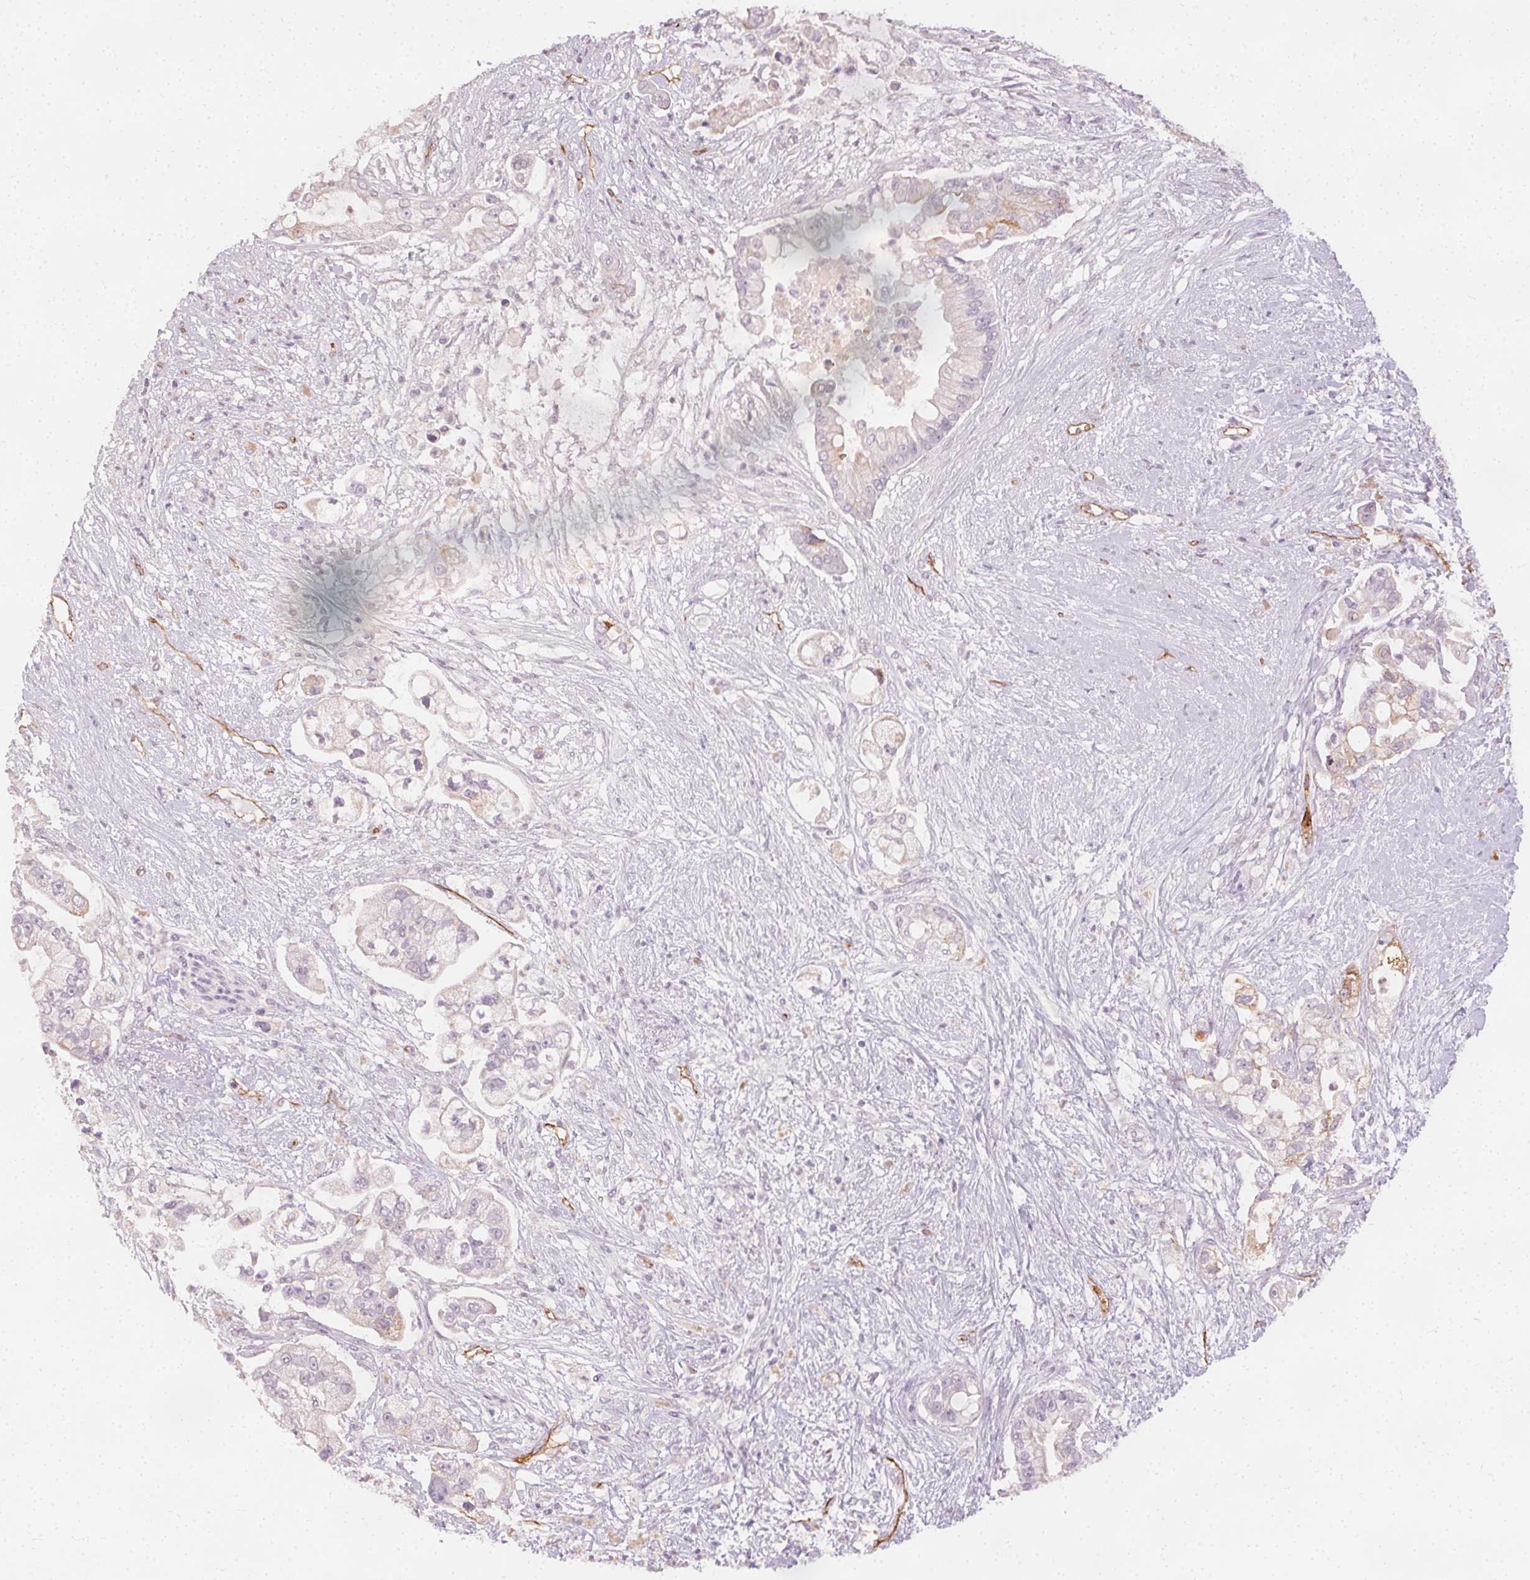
{"staining": {"intensity": "moderate", "quantity": "<25%", "location": "cytoplasmic/membranous"}, "tissue": "pancreatic cancer", "cell_type": "Tumor cells", "image_type": "cancer", "snomed": [{"axis": "morphology", "description": "Adenocarcinoma, NOS"}, {"axis": "topography", "description": "Pancreas"}], "caption": "Human pancreatic cancer (adenocarcinoma) stained for a protein (brown) exhibits moderate cytoplasmic/membranous positive positivity in approximately <25% of tumor cells.", "gene": "PODXL", "patient": {"sex": "female", "age": 69}}